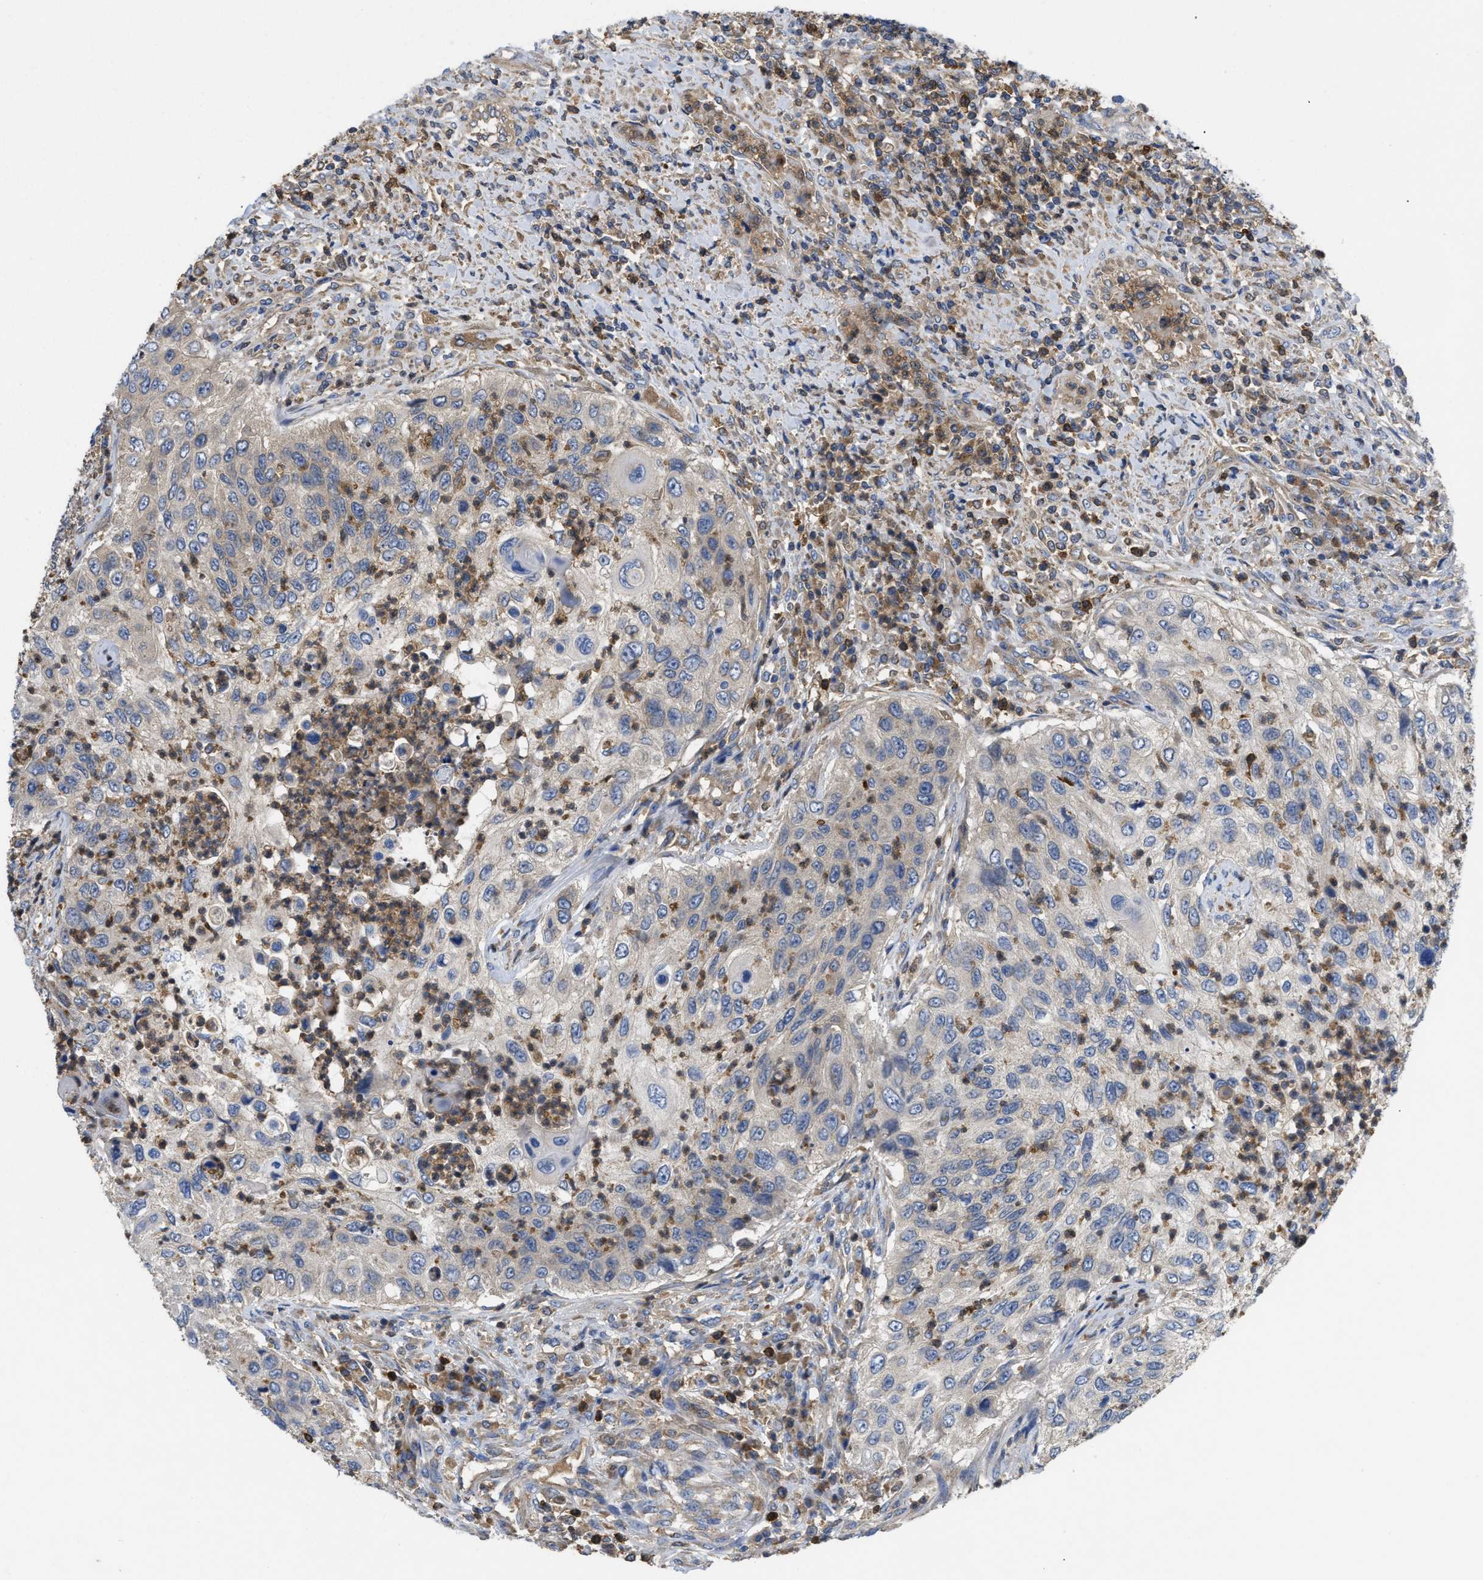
{"staining": {"intensity": "negative", "quantity": "none", "location": "none"}, "tissue": "urothelial cancer", "cell_type": "Tumor cells", "image_type": "cancer", "snomed": [{"axis": "morphology", "description": "Urothelial carcinoma, High grade"}, {"axis": "topography", "description": "Urinary bladder"}], "caption": "Tumor cells are negative for protein expression in human urothelial cancer.", "gene": "RNF216", "patient": {"sex": "female", "age": 60}}